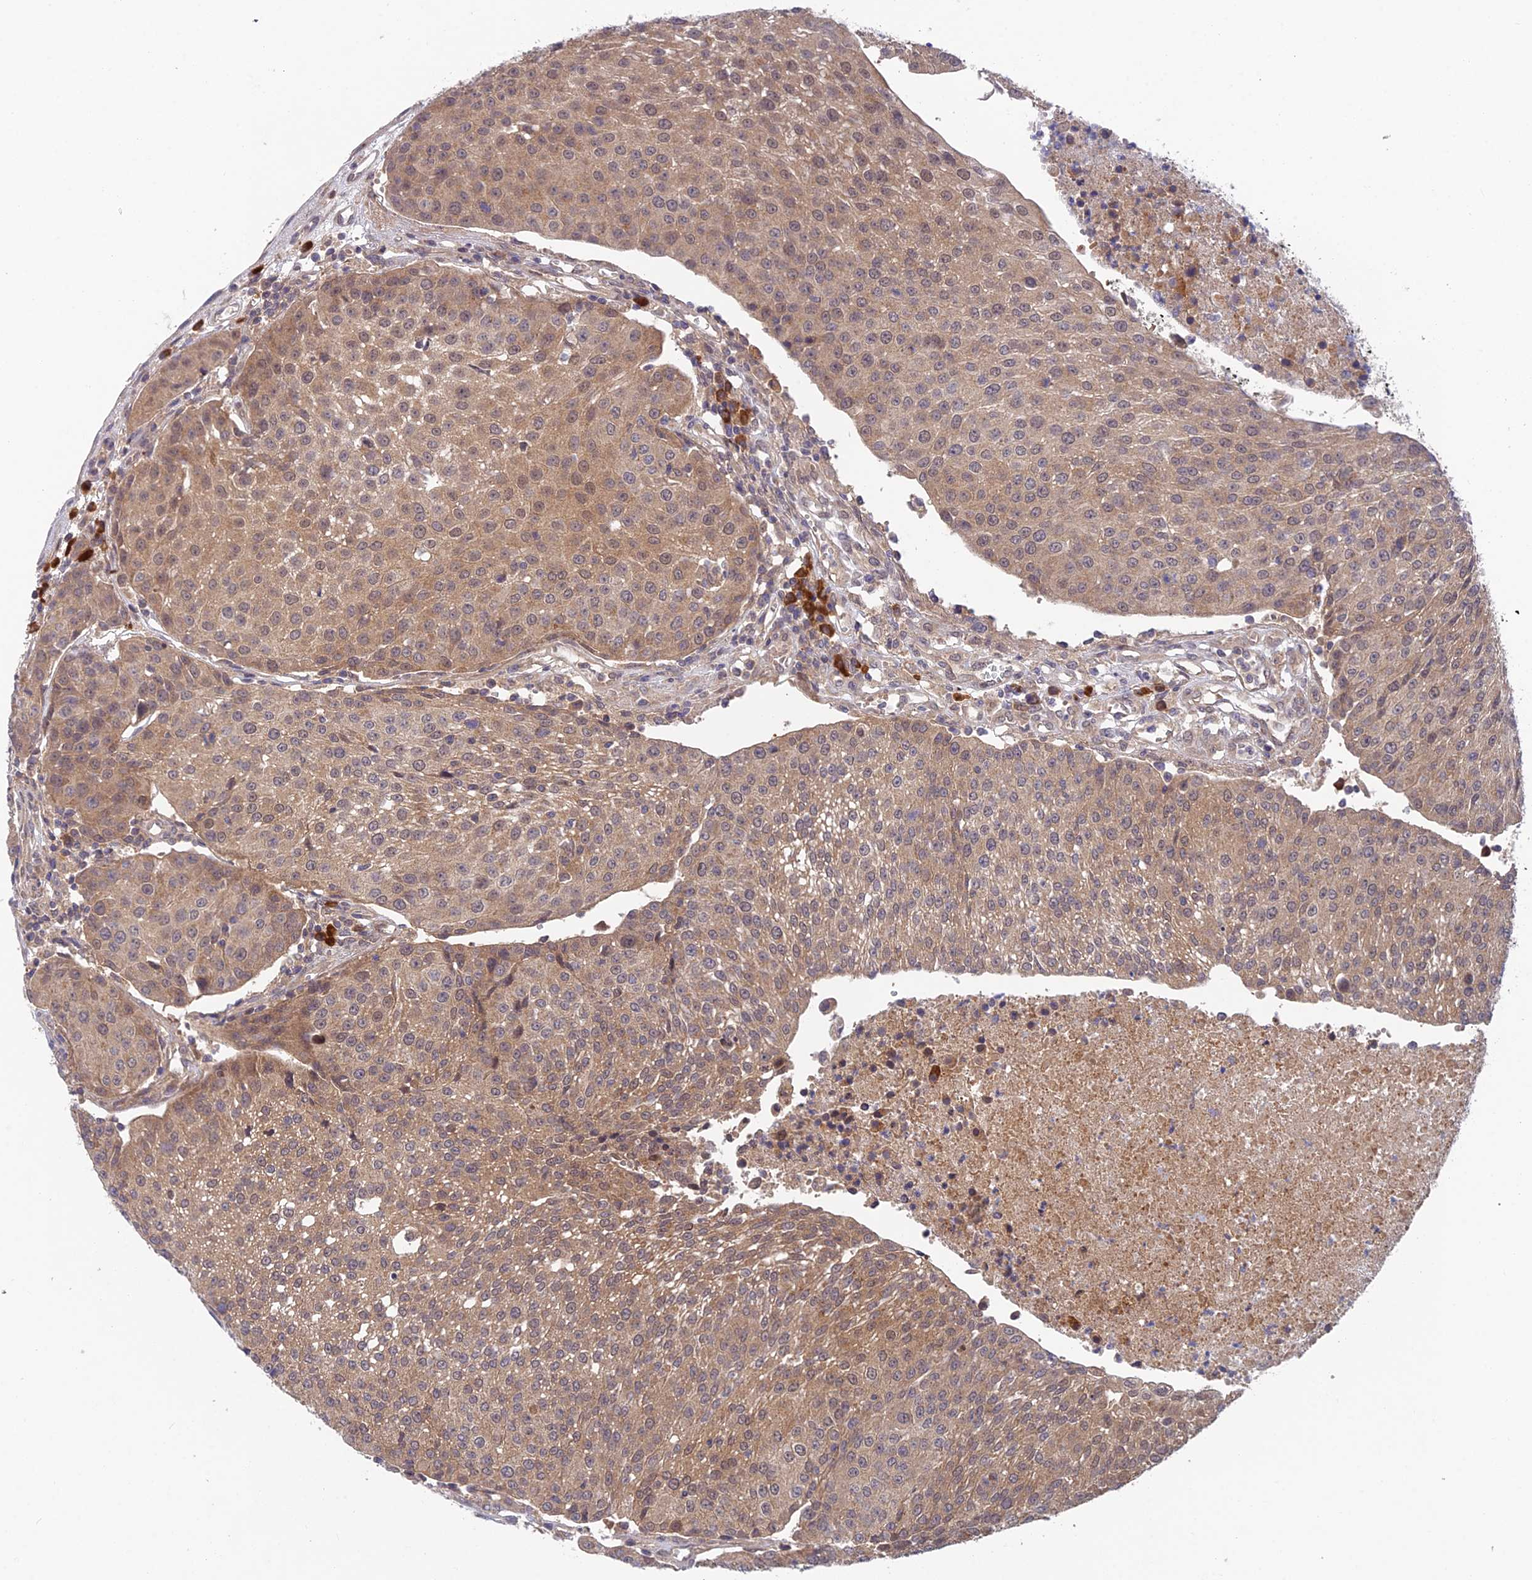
{"staining": {"intensity": "moderate", "quantity": ">75%", "location": "cytoplasmic/membranous,nuclear"}, "tissue": "urothelial cancer", "cell_type": "Tumor cells", "image_type": "cancer", "snomed": [{"axis": "morphology", "description": "Urothelial carcinoma, High grade"}, {"axis": "topography", "description": "Urinary bladder"}], "caption": "Protein analysis of high-grade urothelial carcinoma tissue demonstrates moderate cytoplasmic/membranous and nuclear staining in approximately >75% of tumor cells.", "gene": "UROS", "patient": {"sex": "female", "age": 85}}